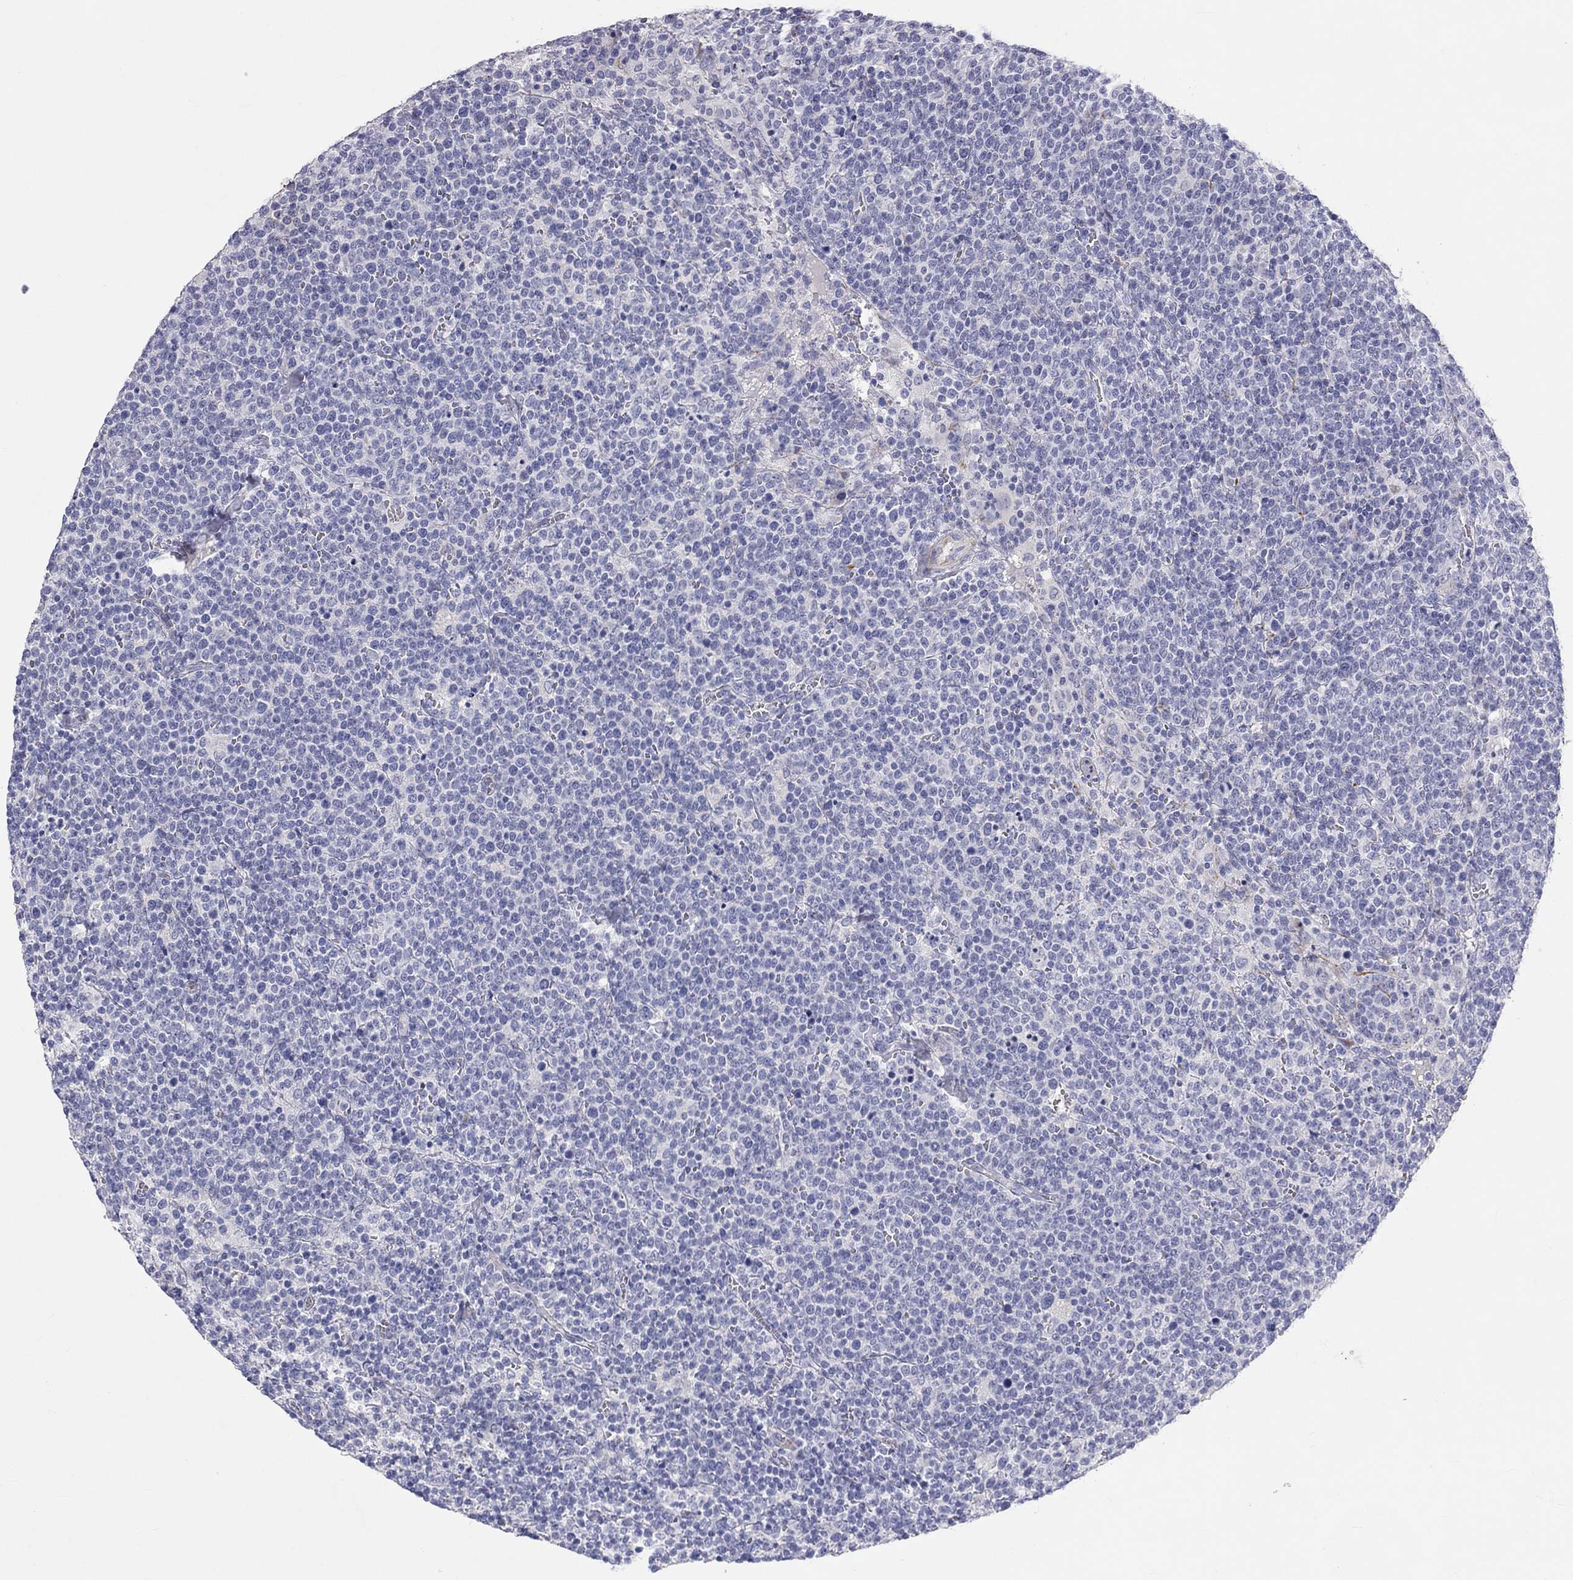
{"staining": {"intensity": "negative", "quantity": "none", "location": "none"}, "tissue": "lymphoma", "cell_type": "Tumor cells", "image_type": "cancer", "snomed": [{"axis": "morphology", "description": "Malignant lymphoma, non-Hodgkin's type, High grade"}, {"axis": "topography", "description": "Lymph node"}], "caption": "Tumor cells are negative for protein expression in human lymphoma. (IHC, brightfield microscopy, high magnification).", "gene": "PCDHGC5", "patient": {"sex": "male", "age": 61}}